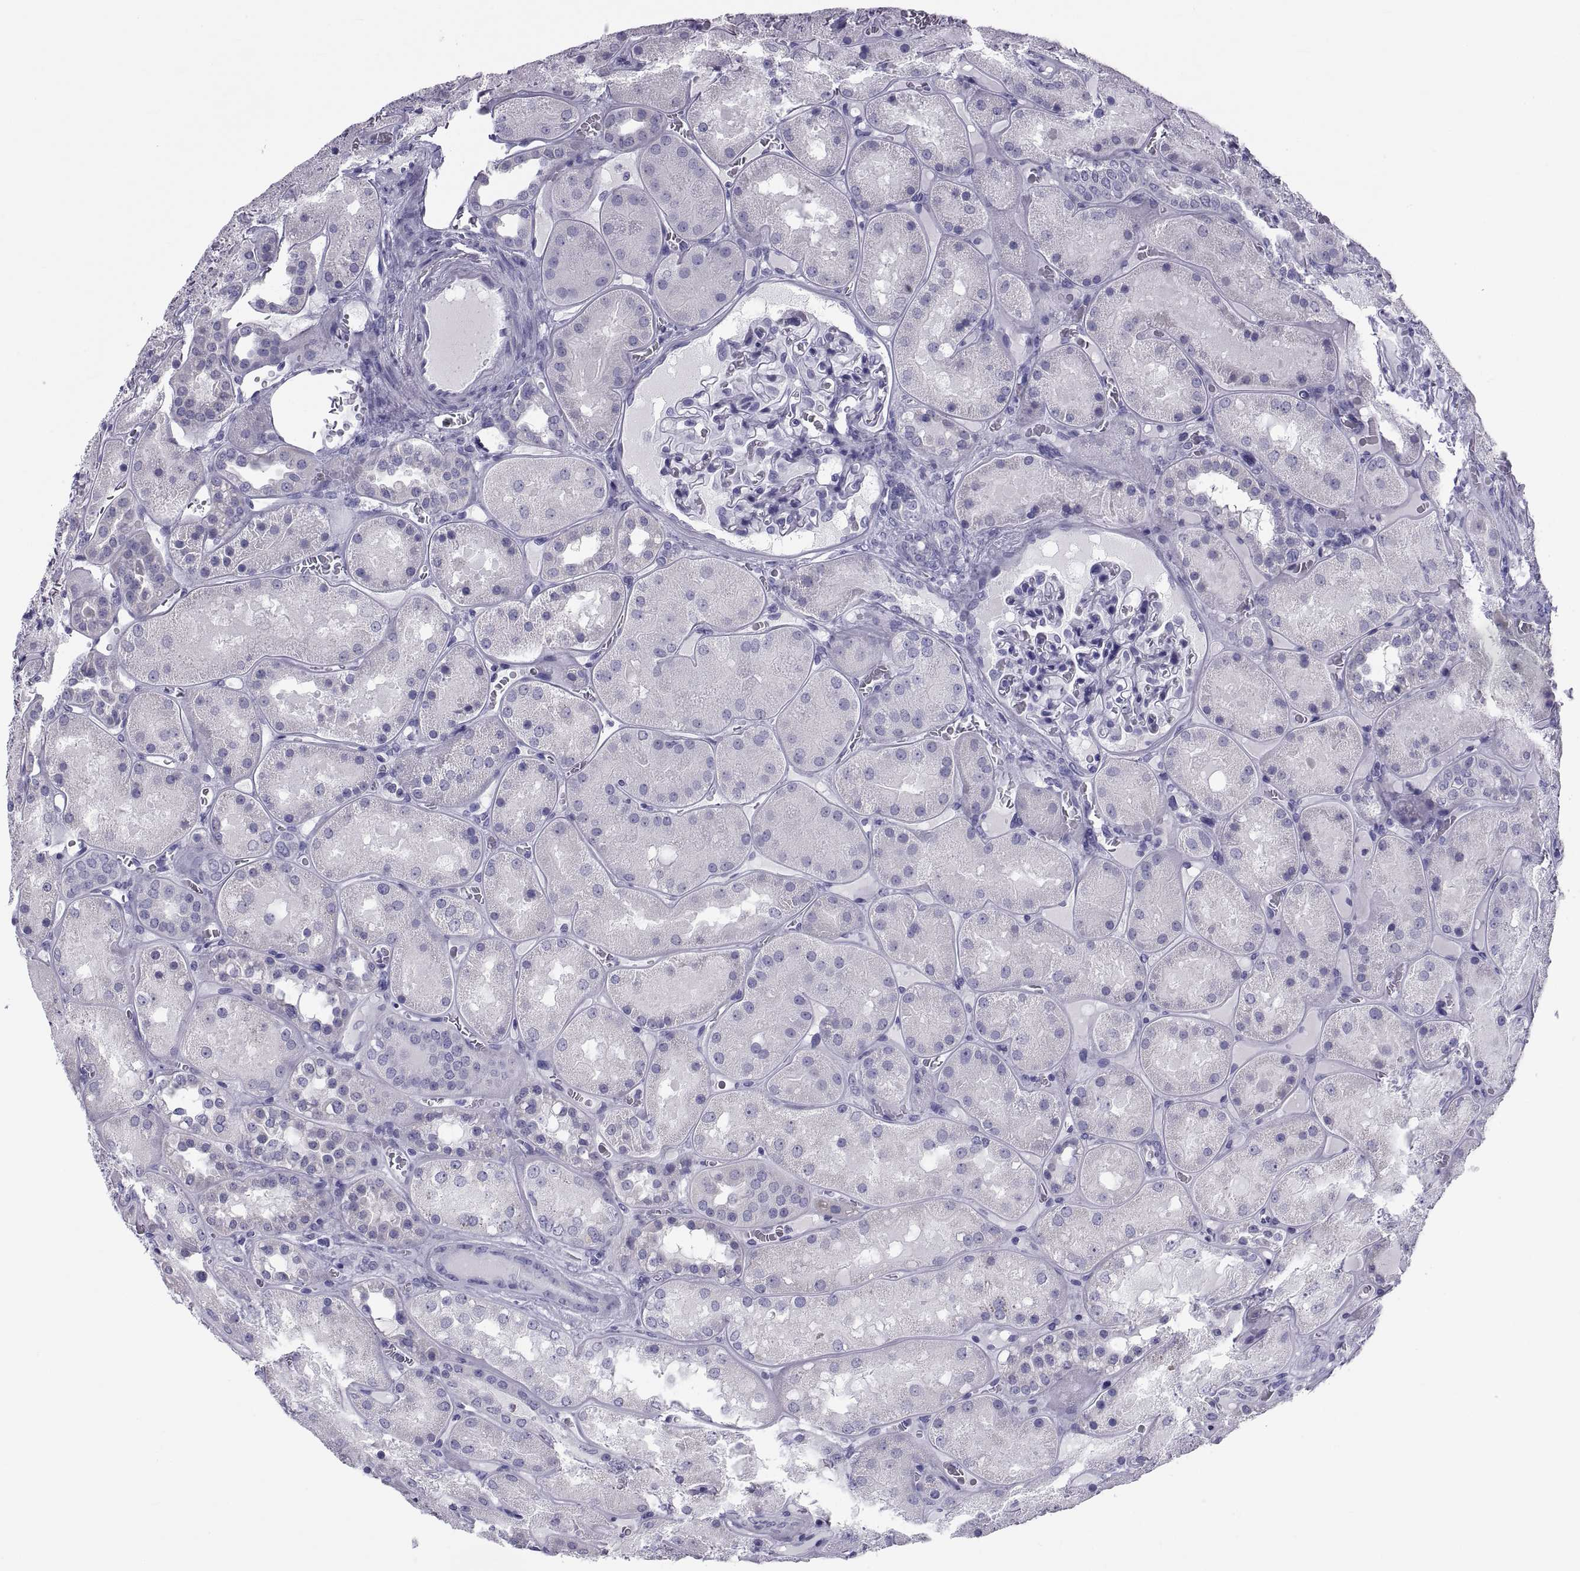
{"staining": {"intensity": "negative", "quantity": "none", "location": "none"}, "tissue": "kidney", "cell_type": "Cells in glomeruli", "image_type": "normal", "snomed": [{"axis": "morphology", "description": "Normal tissue, NOS"}, {"axis": "topography", "description": "Kidney"}], "caption": "This is a histopathology image of IHC staining of normal kidney, which shows no staining in cells in glomeruli. (Immunohistochemistry (ihc), brightfield microscopy, high magnification).", "gene": "DEFB129", "patient": {"sex": "male", "age": 73}}